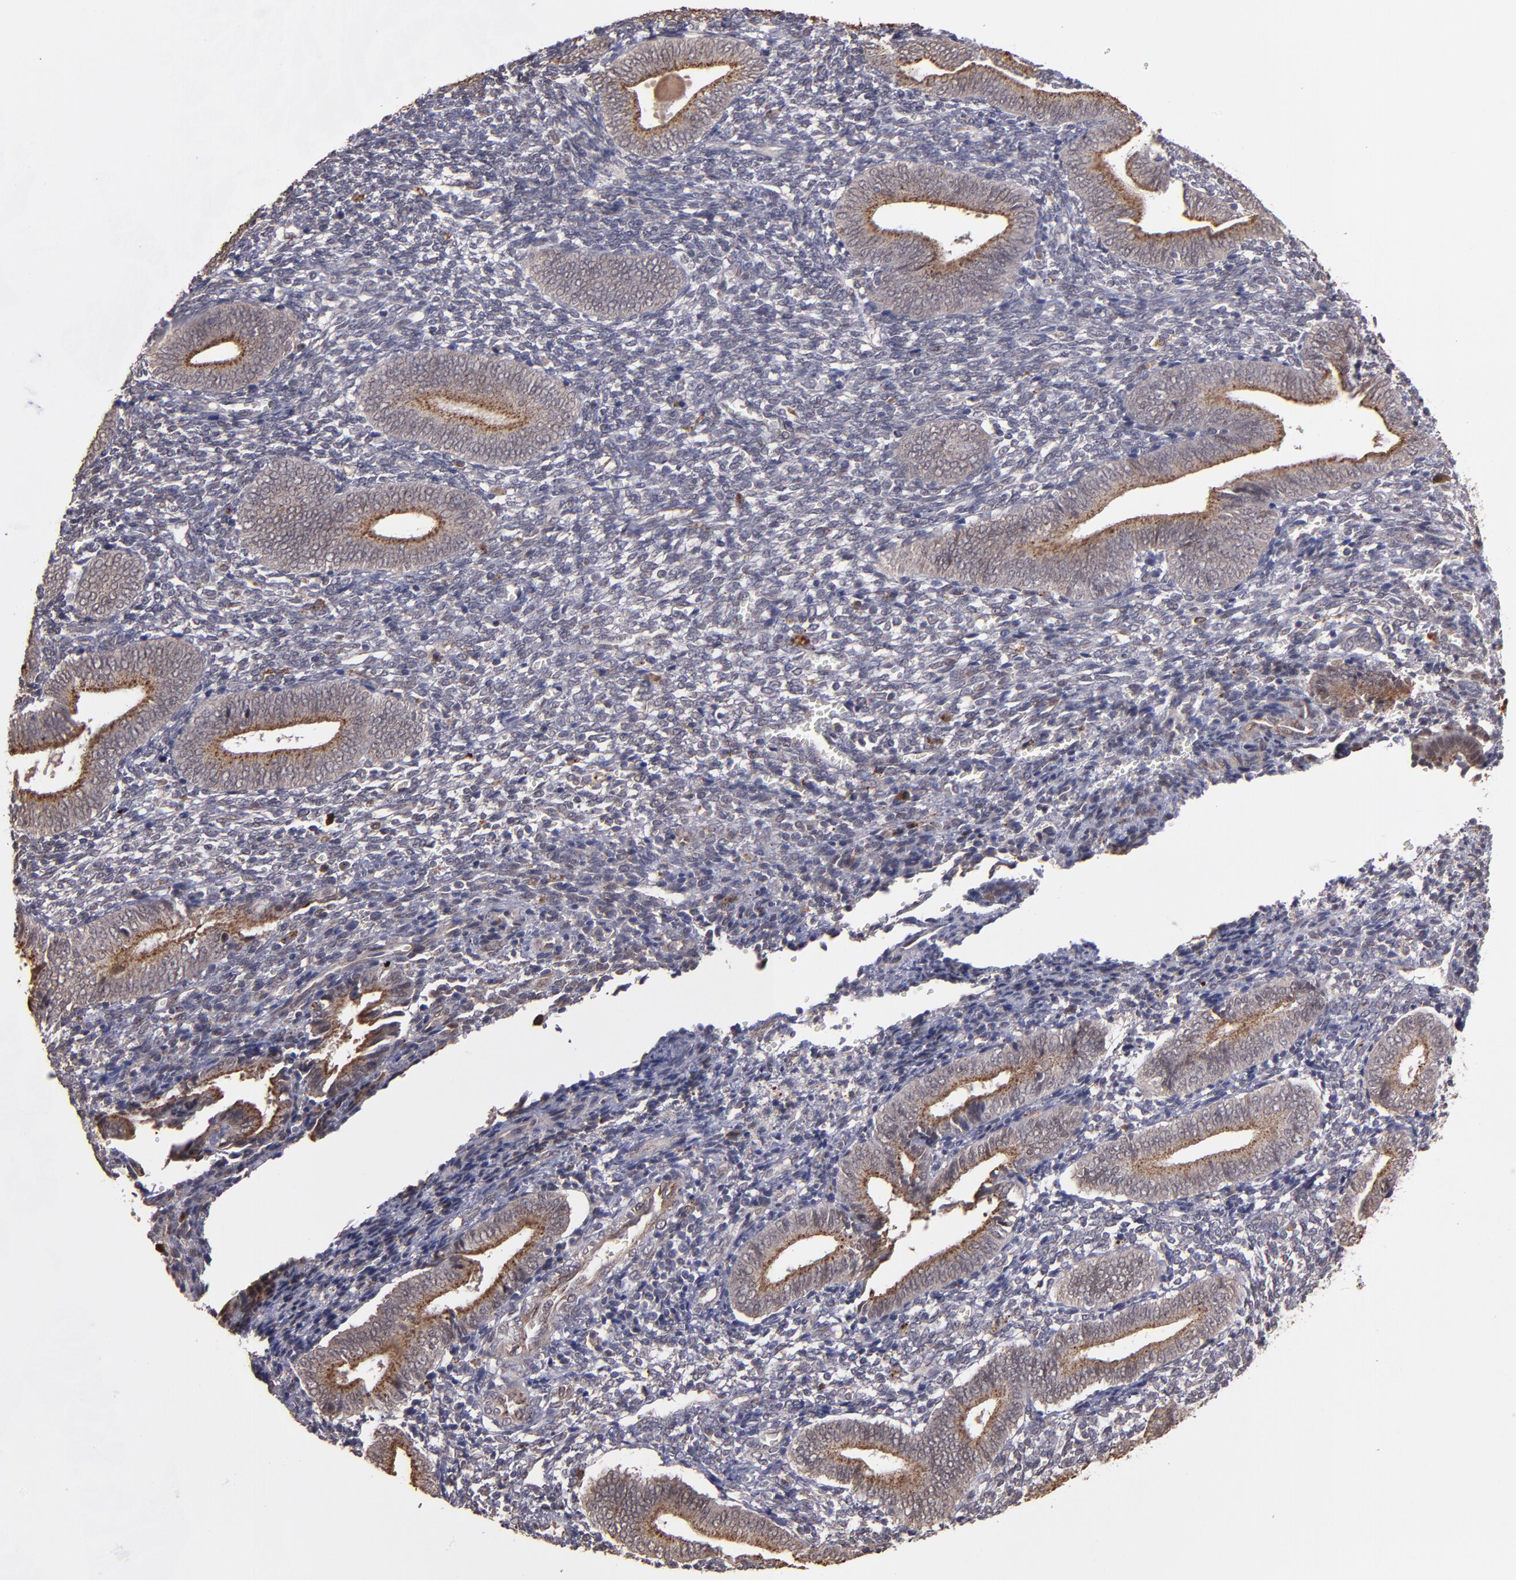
{"staining": {"intensity": "negative", "quantity": "none", "location": "none"}, "tissue": "endometrium", "cell_type": "Cells in endometrial stroma", "image_type": "normal", "snomed": [{"axis": "morphology", "description": "Normal tissue, NOS"}, {"axis": "topography", "description": "Uterus"}, {"axis": "topography", "description": "Endometrium"}], "caption": "Immunohistochemical staining of benign endometrium displays no significant expression in cells in endometrial stroma. (DAB IHC with hematoxylin counter stain).", "gene": "SIPA1L1", "patient": {"sex": "female", "age": 33}}